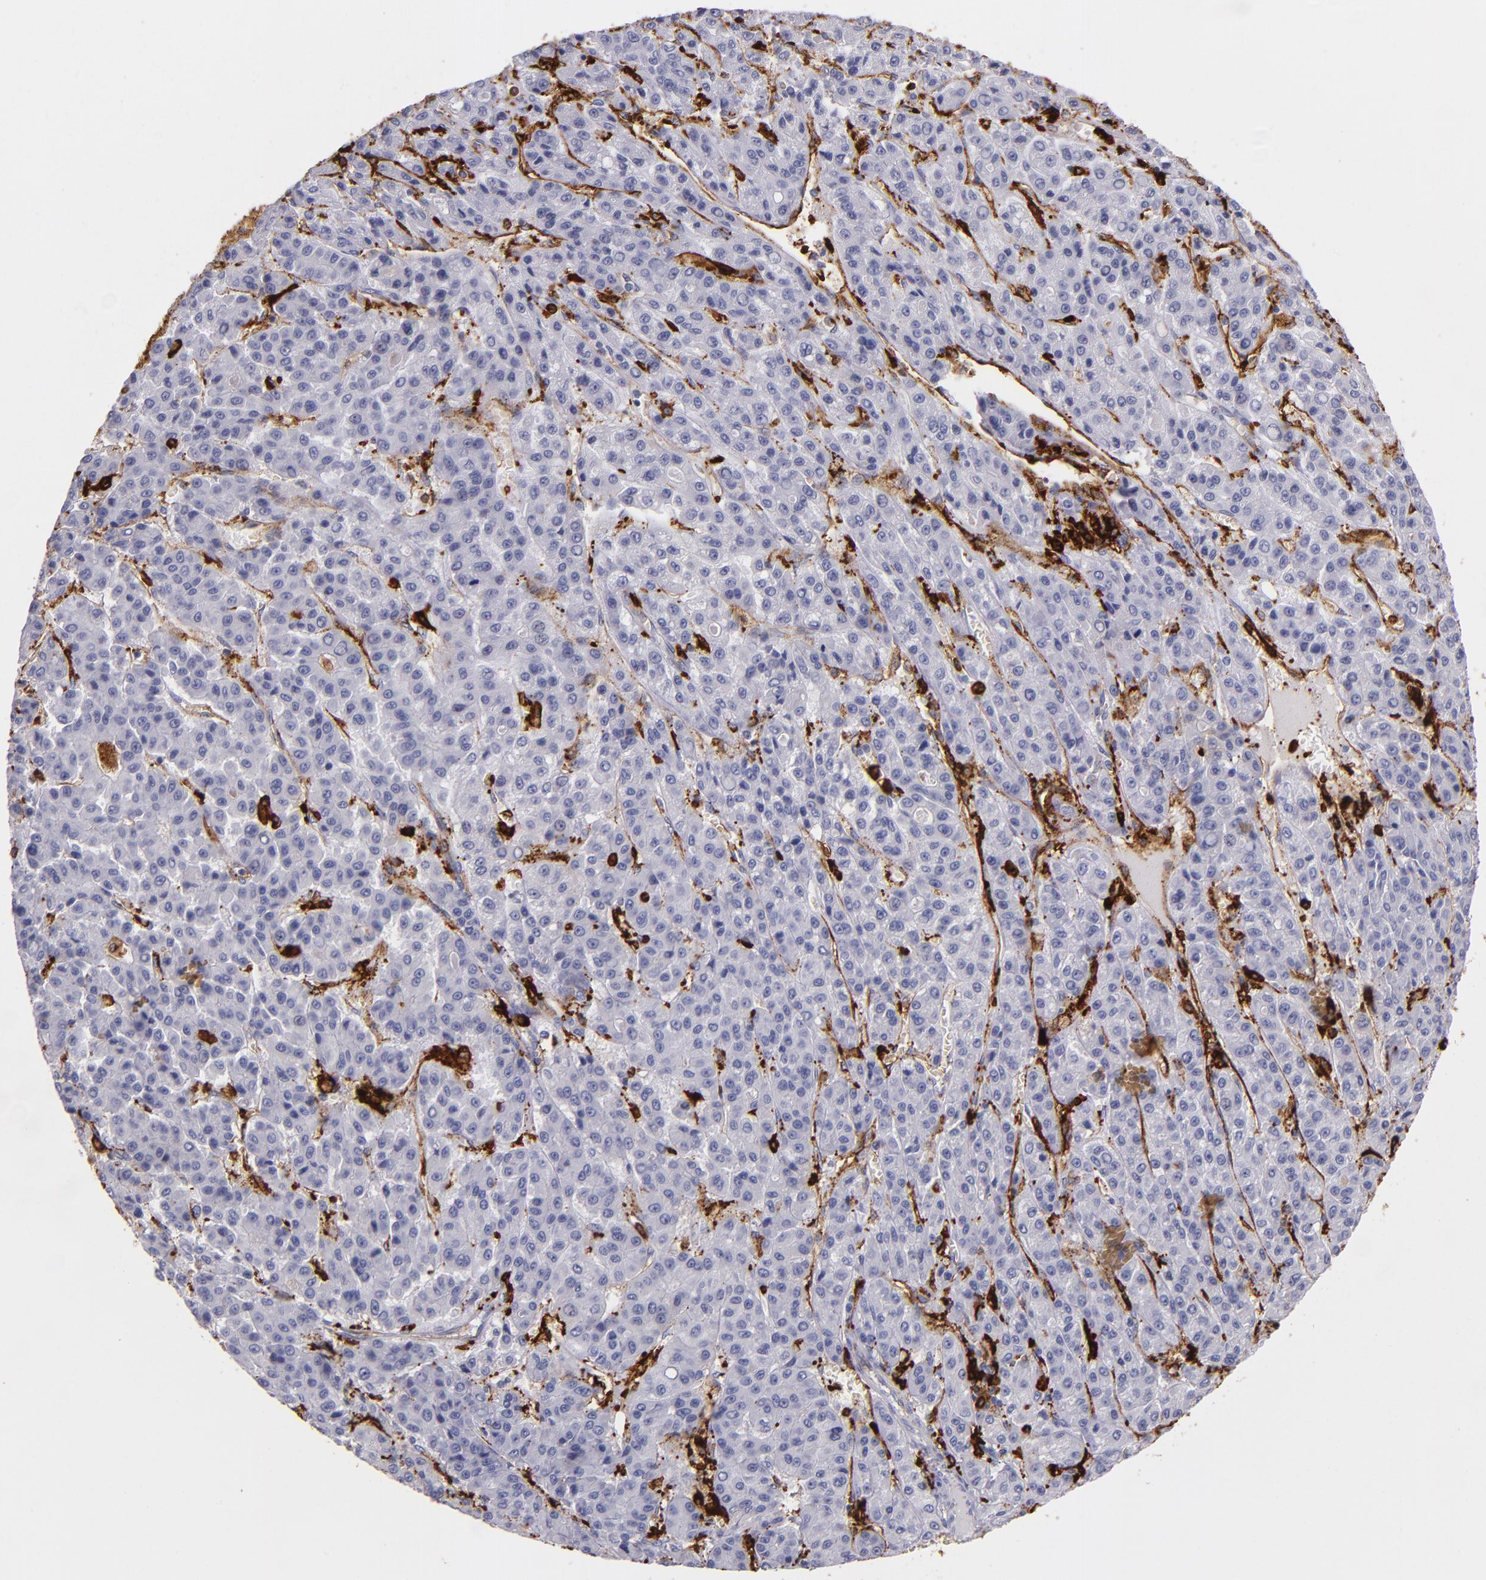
{"staining": {"intensity": "weak", "quantity": "<25%", "location": "cytoplasmic/membranous"}, "tissue": "liver cancer", "cell_type": "Tumor cells", "image_type": "cancer", "snomed": [{"axis": "morphology", "description": "Carcinoma, Hepatocellular, NOS"}, {"axis": "topography", "description": "Liver"}], "caption": "Tumor cells show no significant staining in hepatocellular carcinoma (liver).", "gene": "HLA-DRA", "patient": {"sex": "male", "age": 70}}